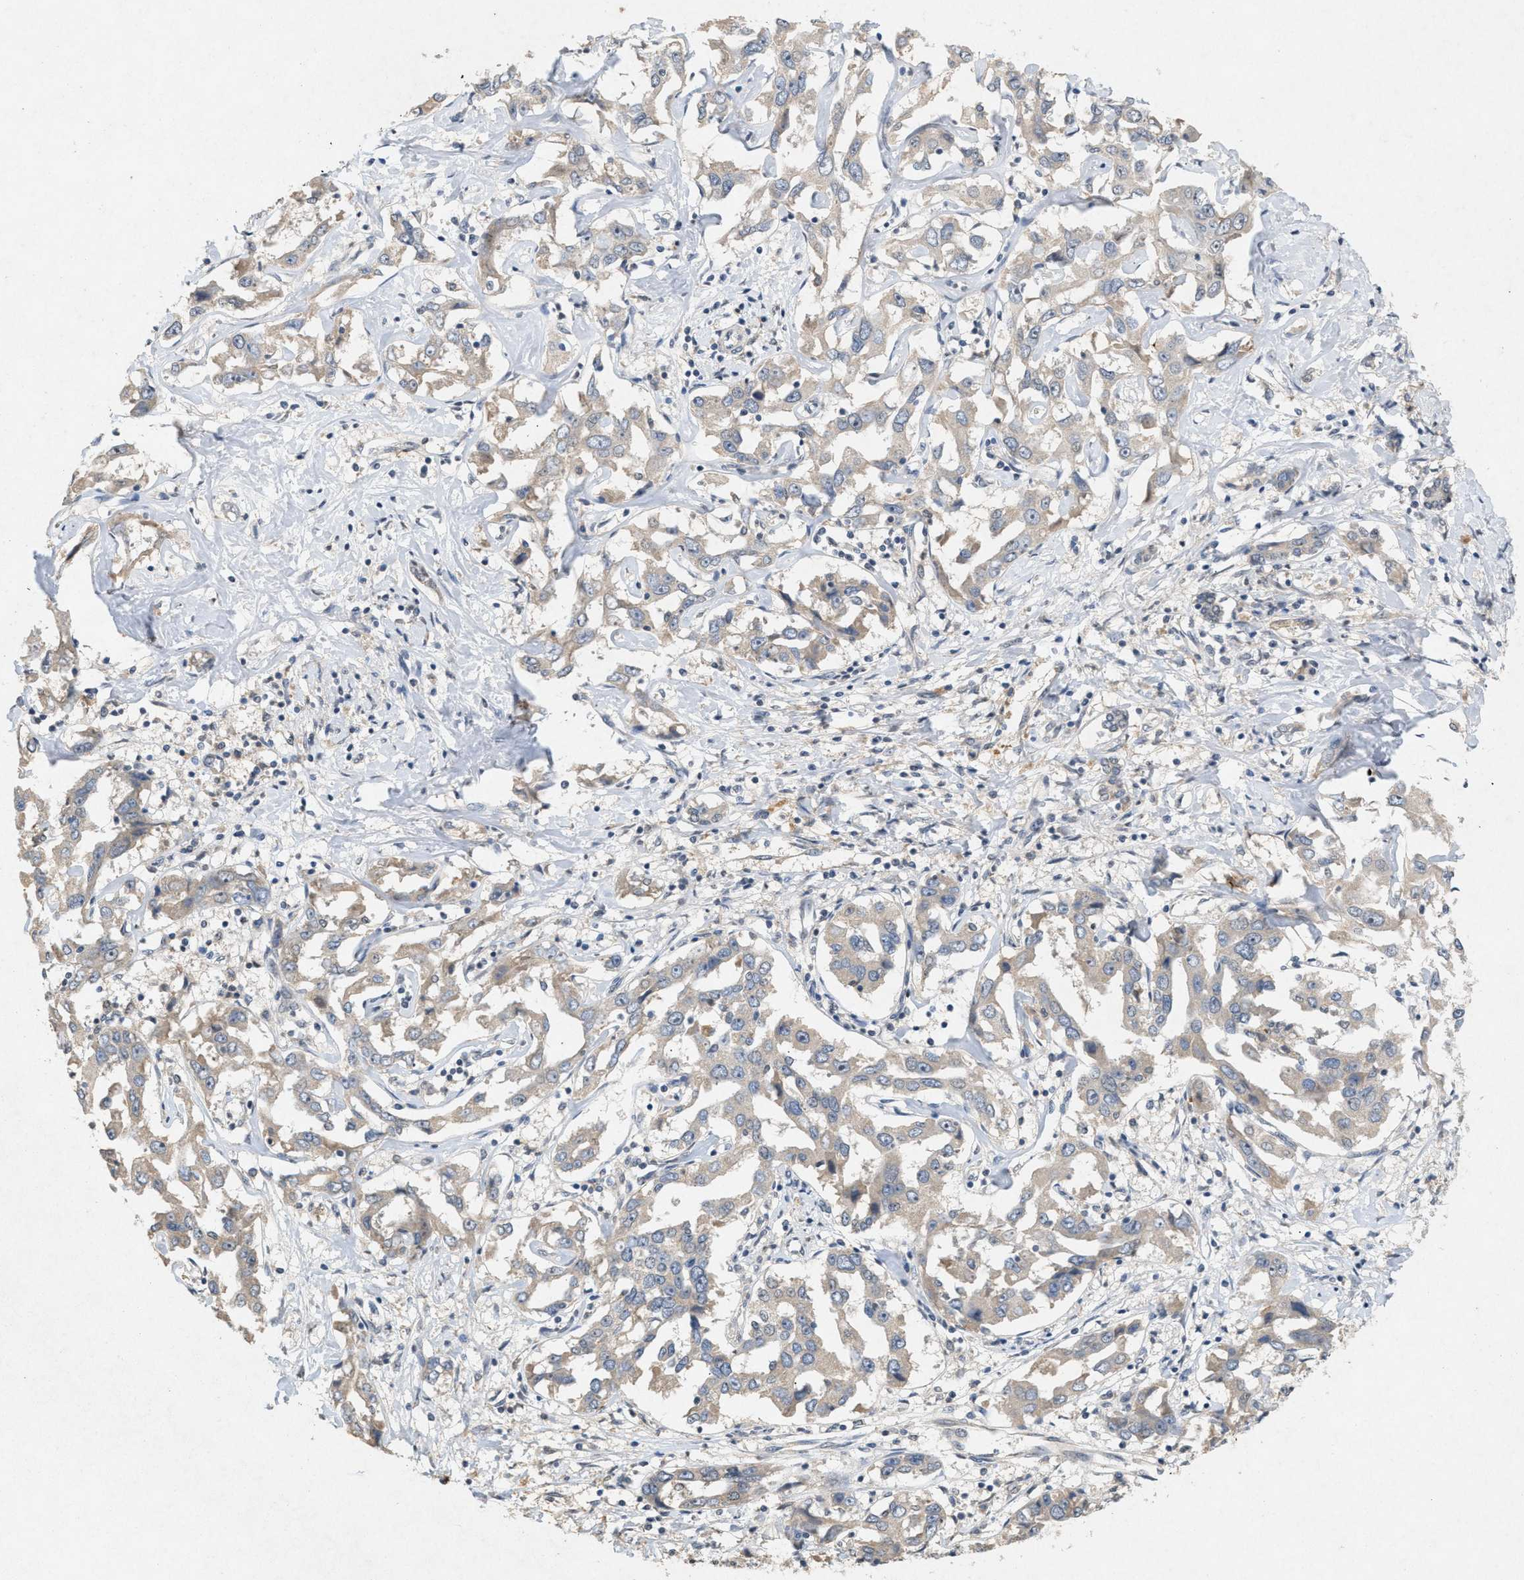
{"staining": {"intensity": "negative", "quantity": "none", "location": "none"}, "tissue": "liver cancer", "cell_type": "Tumor cells", "image_type": "cancer", "snomed": [{"axis": "morphology", "description": "Cholangiocarcinoma"}, {"axis": "topography", "description": "Liver"}], "caption": "Immunohistochemistry micrograph of human liver cancer stained for a protein (brown), which shows no expression in tumor cells. The staining is performed using DAB (3,3'-diaminobenzidine) brown chromogen with nuclei counter-stained in using hematoxylin.", "gene": "DCAF7", "patient": {"sex": "male", "age": 59}}